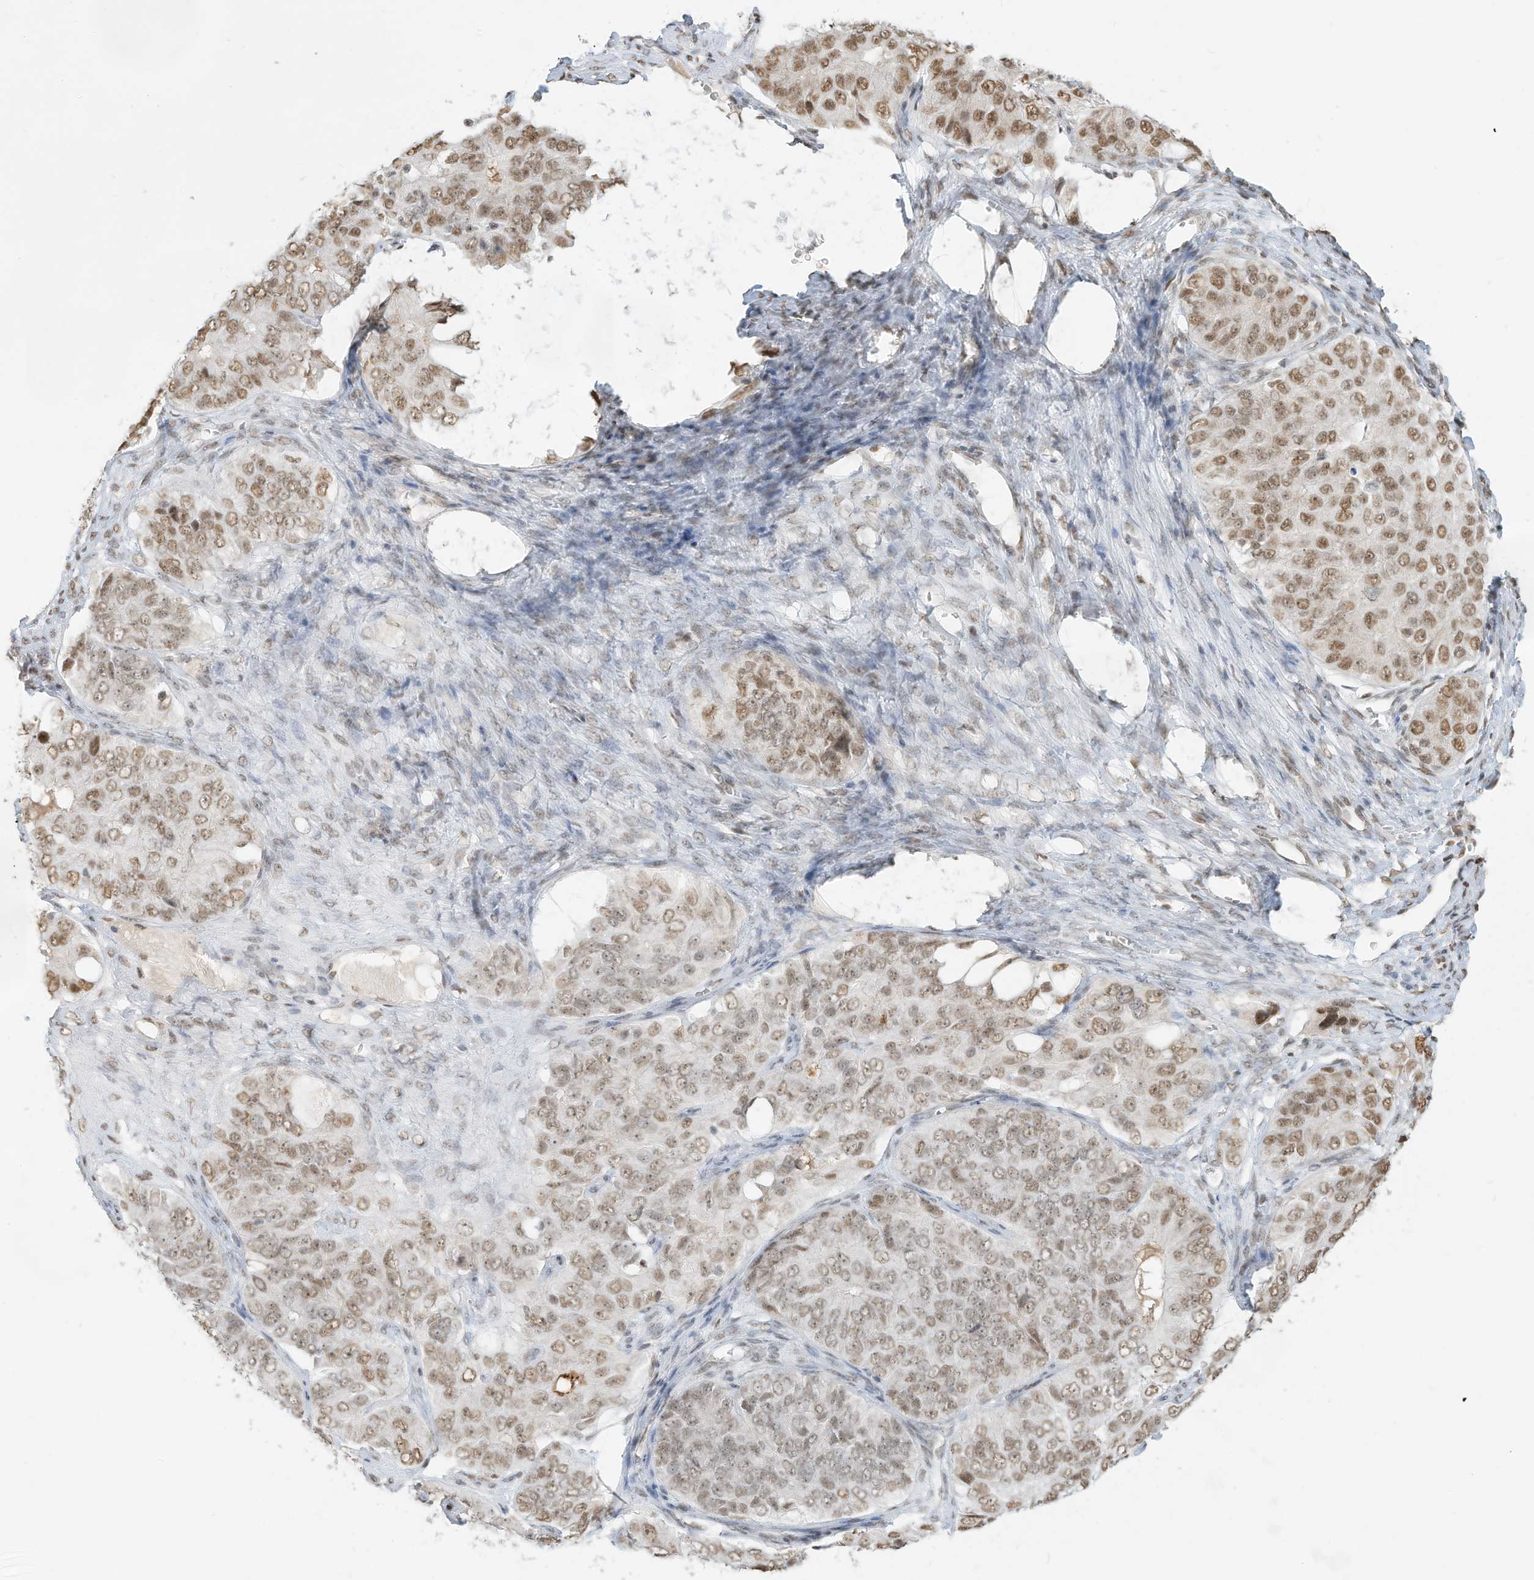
{"staining": {"intensity": "moderate", "quantity": ">75%", "location": "nuclear"}, "tissue": "ovarian cancer", "cell_type": "Tumor cells", "image_type": "cancer", "snomed": [{"axis": "morphology", "description": "Carcinoma, endometroid"}, {"axis": "topography", "description": "Ovary"}], "caption": "Immunohistochemical staining of human endometroid carcinoma (ovarian) displays medium levels of moderate nuclear protein expression in about >75% of tumor cells.", "gene": "NHSL1", "patient": {"sex": "female", "age": 51}}